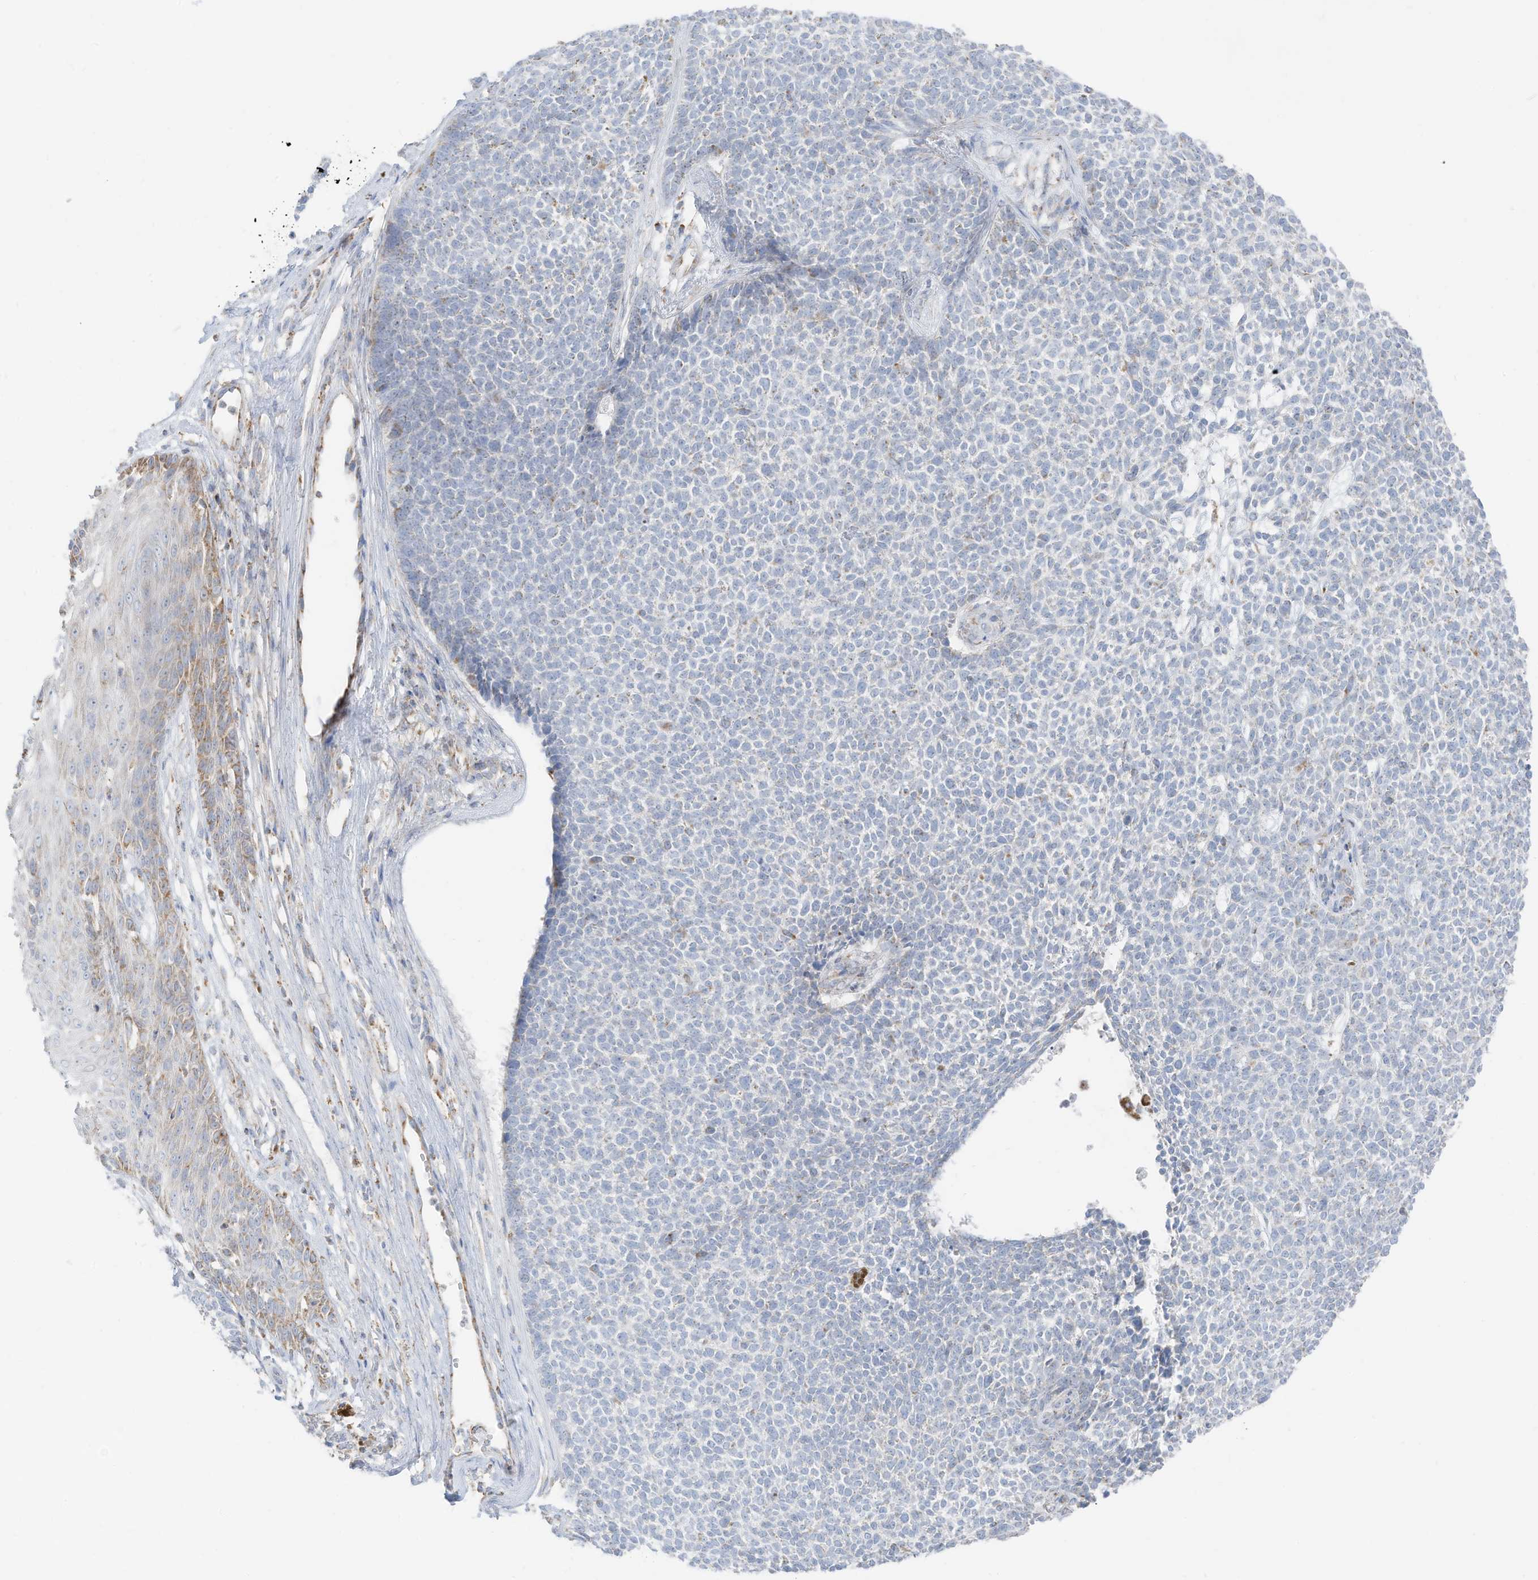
{"staining": {"intensity": "weak", "quantity": "<25%", "location": "cytoplasmic/membranous"}, "tissue": "skin cancer", "cell_type": "Tumor cells", "image_type": "cancer", "snomed": [{"axis": "morphology", "description": "Basal cell carcinoma"}, {"axis": "topography", "description": "Skin"}], "caption": "DAB (3,3'-diaminobenzidine) immunohistochemical staining of skin cancer demonstrates no significant staining in tumor cells. (Brightfield microscopy of DAB immunohistochemistry (IHC) at high magnification).", "gene": "ETHE1", "patient": {"sex": "female", "age": 84}}